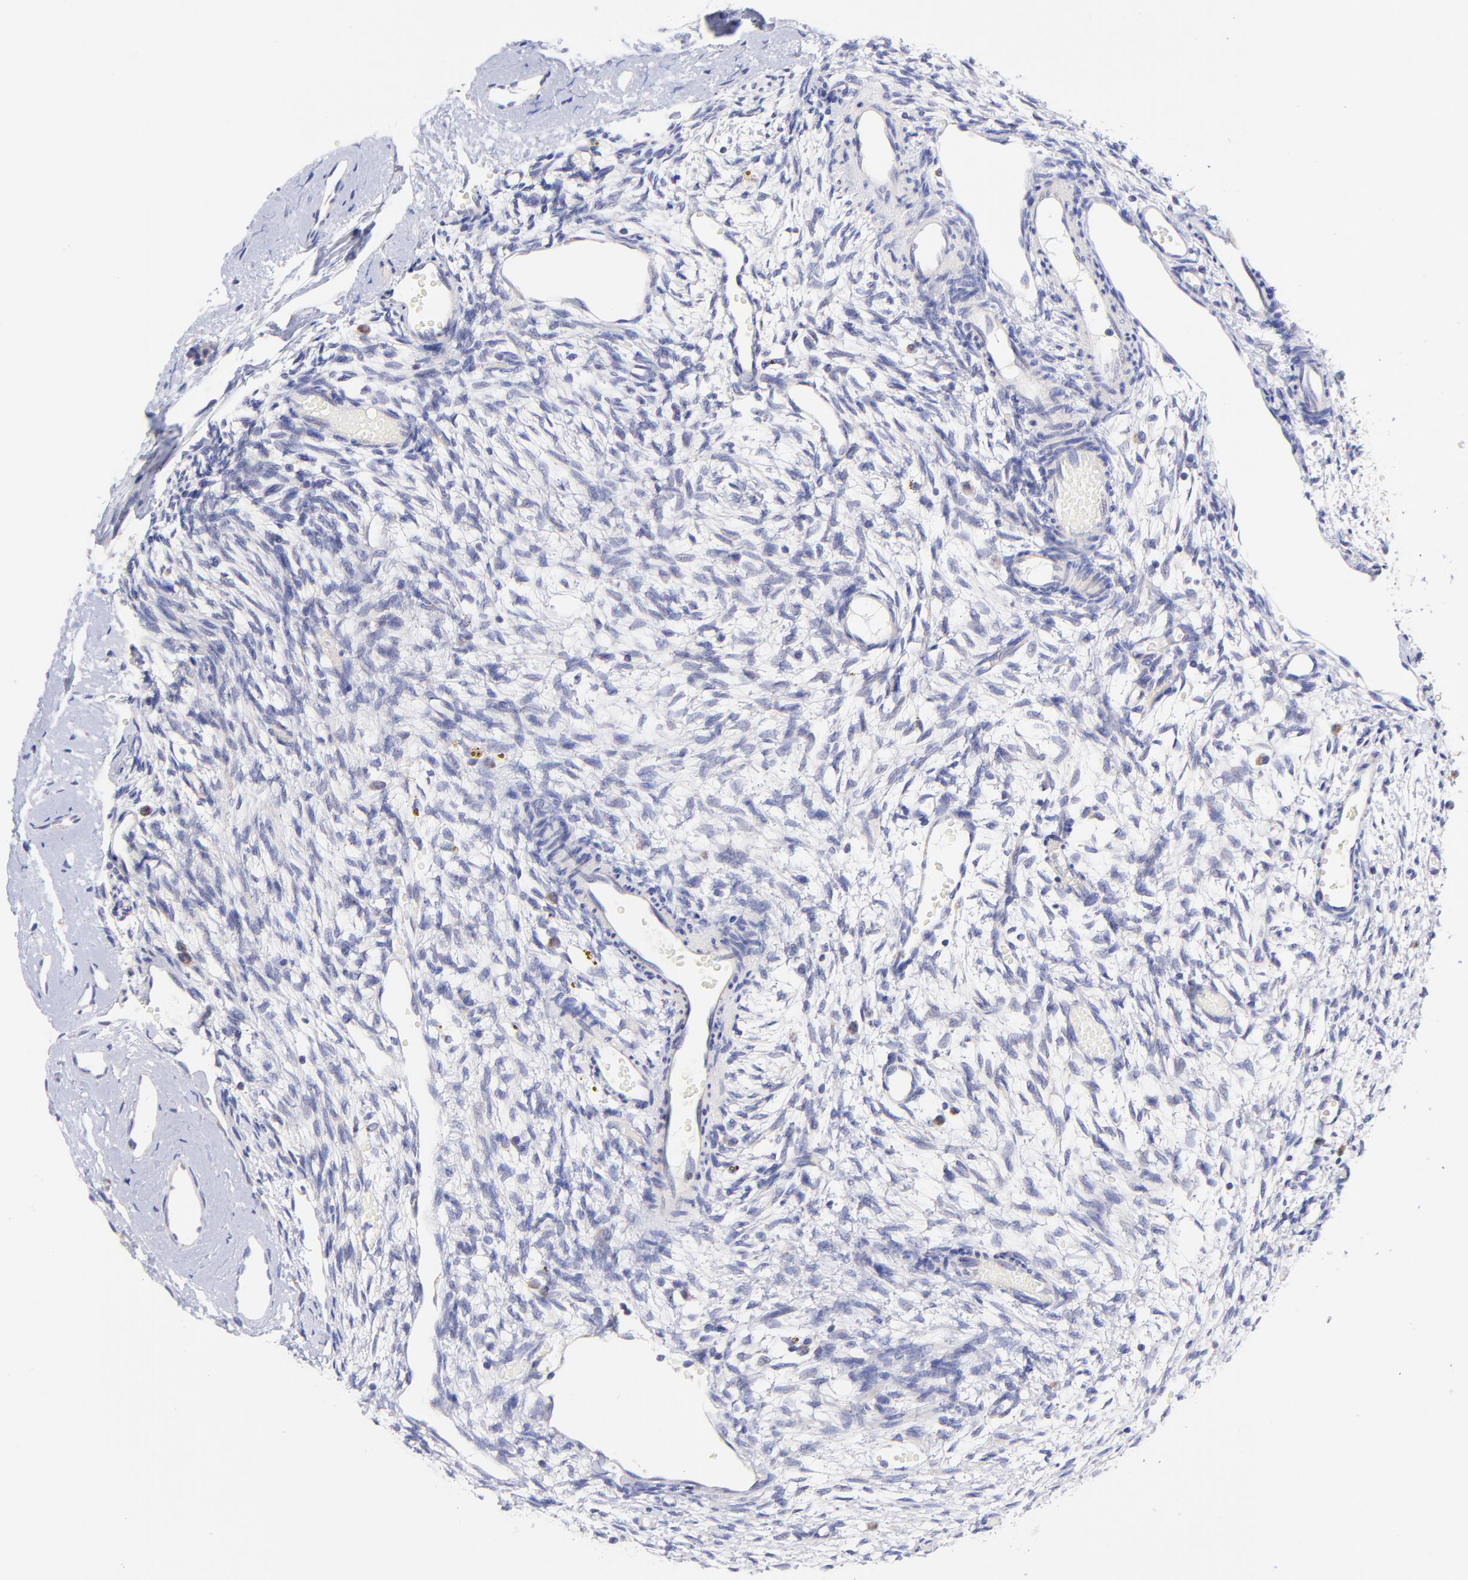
{"staining": {"intensity": "negative", "quantity": "none", "location": "none"}, "tissue": "ovary", "cell_type": "Follicle cells", "image_type": "normal", "snomed": [{"axis": "morphology", "description": "Normal tissue, NOS"}, {"axis": "topography", "description": "Ovary"}], "caption": "This is an immunohistochemistry (IHC) image of benign ovary. There is no expression in follicle cells.", "gene": "NDUFB7", "patient": {"sex": "female", "age": 35}}